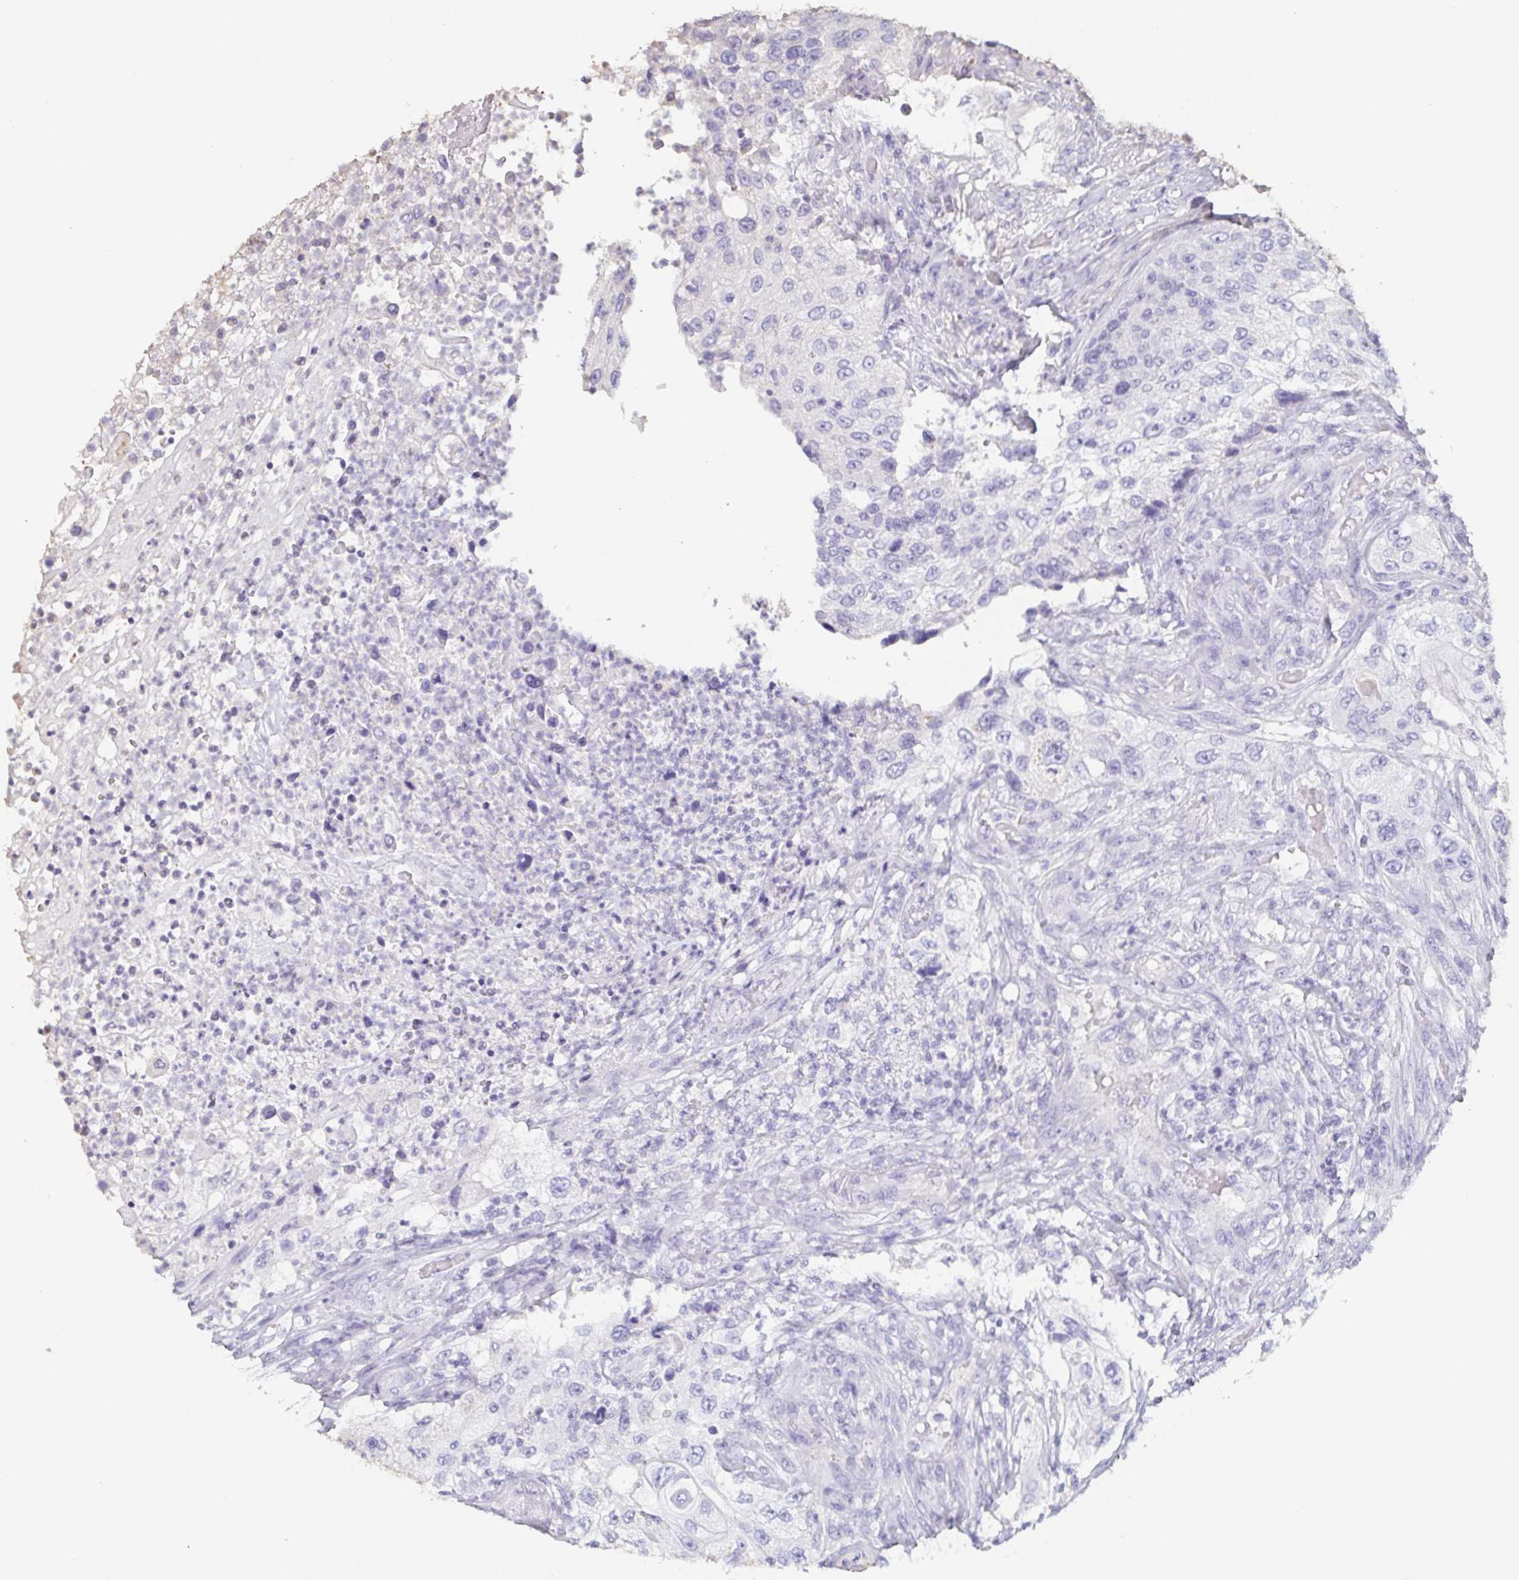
{"staining": {"intensity": "negative", "quantity": "none", "location": "none"}, "tissue": "urothelial cancer", "cell_type": "Tumor cells", "image_type": "cancer", "snomed": [{"axis": "morphology", "description": "Urothelial carcinoma, High grade"}, {"axis": "topography", "description": "Urinary bladder"}], "caption": "IHC image of neoplastic tissue: urothelial cancer stained with DAB shows no significant protein positivity in tumor cells.", "gene": "BPIFA2", "patient": {"sex": "female", "age": 60}}